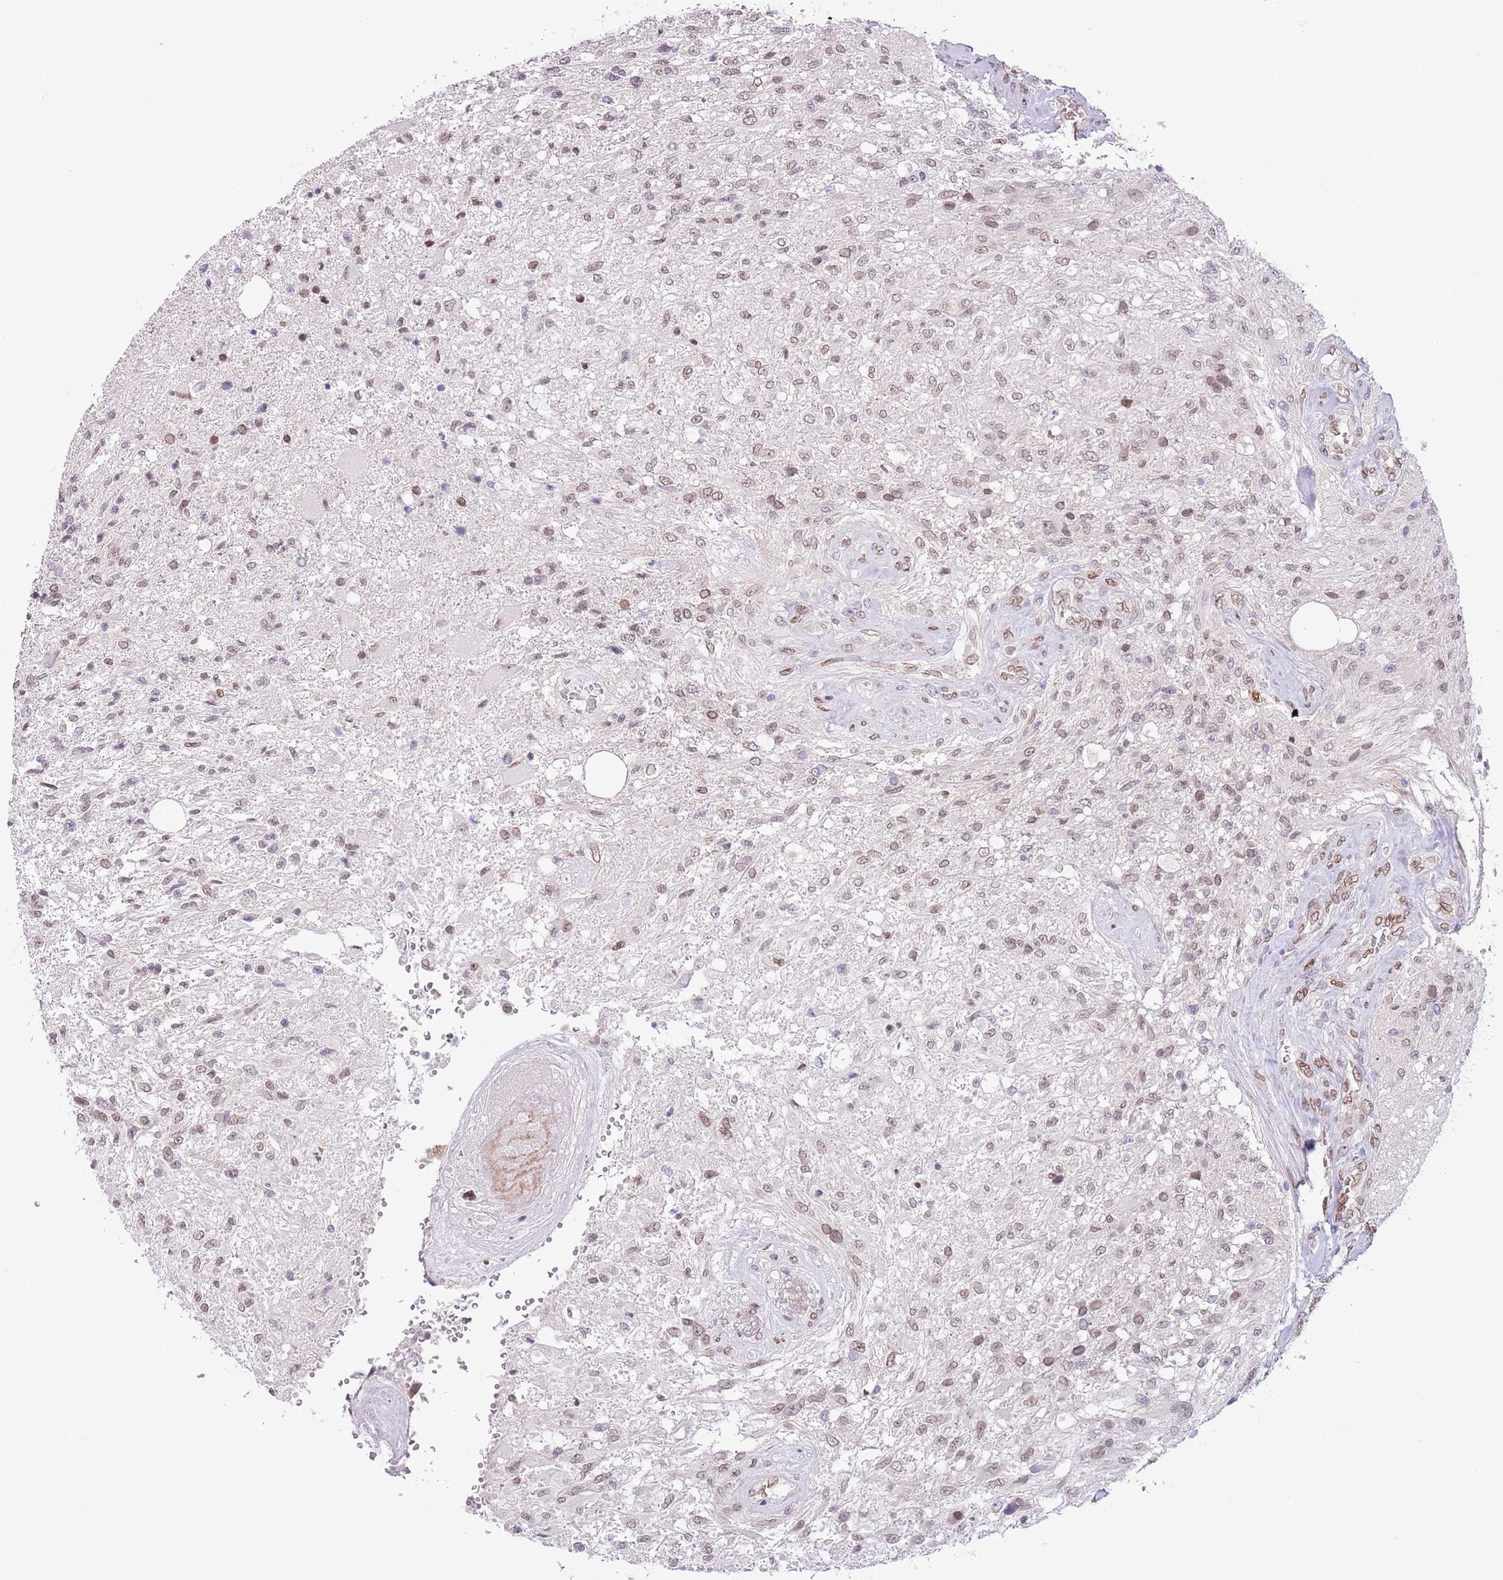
{"staining": {"intensity": "weak", "quantity": "25%-75%", "location": "cytoplasmic/membranous,nuclear"}, "tissue": "glioma", "cell_type": "Tumor cells", "image_type": "cancer", "snomed": [{"axis": "morphology", "description": "Glioma, malignant, High grade"}, {"axis": "topography", "description": "Brain"}], "caption": "Brown immunohistochemical staining in malignant glioma (high-grade) demonstrates weak cytoplasmic/membranous and nuclear positivity in about 25%-75% of tumor cells.", "gene": "ZGLP1", "patient": {"sex": "male", "age": 56}}